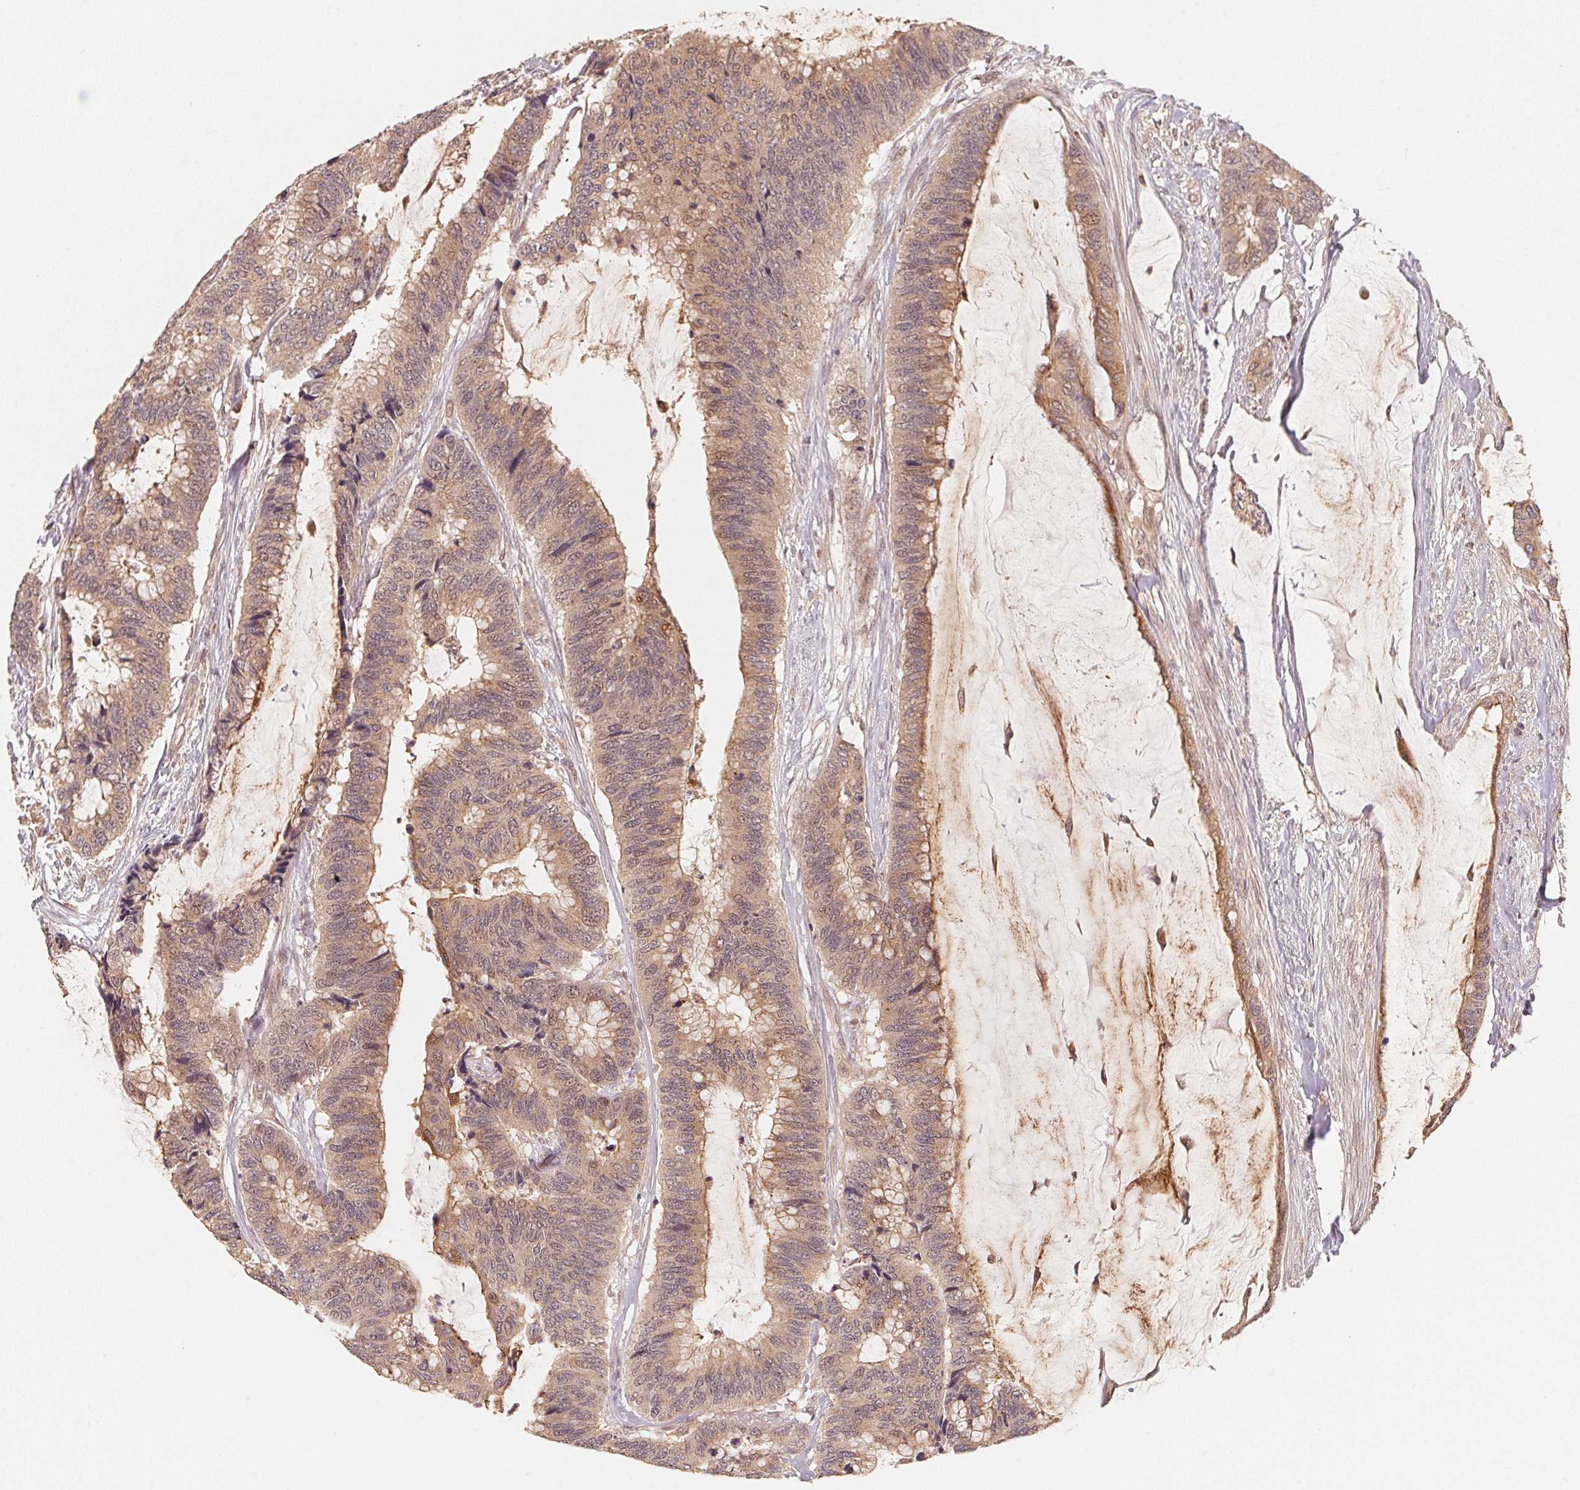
{"staining": {"intensity": "weak", "quantity": ">75%", "location": "cytoplasmic/membranous"}, "tissue": "colorectal cancer", "cell_type": "Tumor cells", "image_type": "cancer", "snomed": [{"axis": "morphology", "description": "Adenocarcinoma, NOS"}, {"axis": "topography", "description": "Rectum"}], "caption": "Immunohistochemistry (IHC) of human adenocarcinoma (colorectal) demonstrates low levels of weak cytoplasmic/membranous expression in approximately >75% of tumor cells.", "gene": "CCDC102B", "patient": {"sex": "female", "age": 59}}